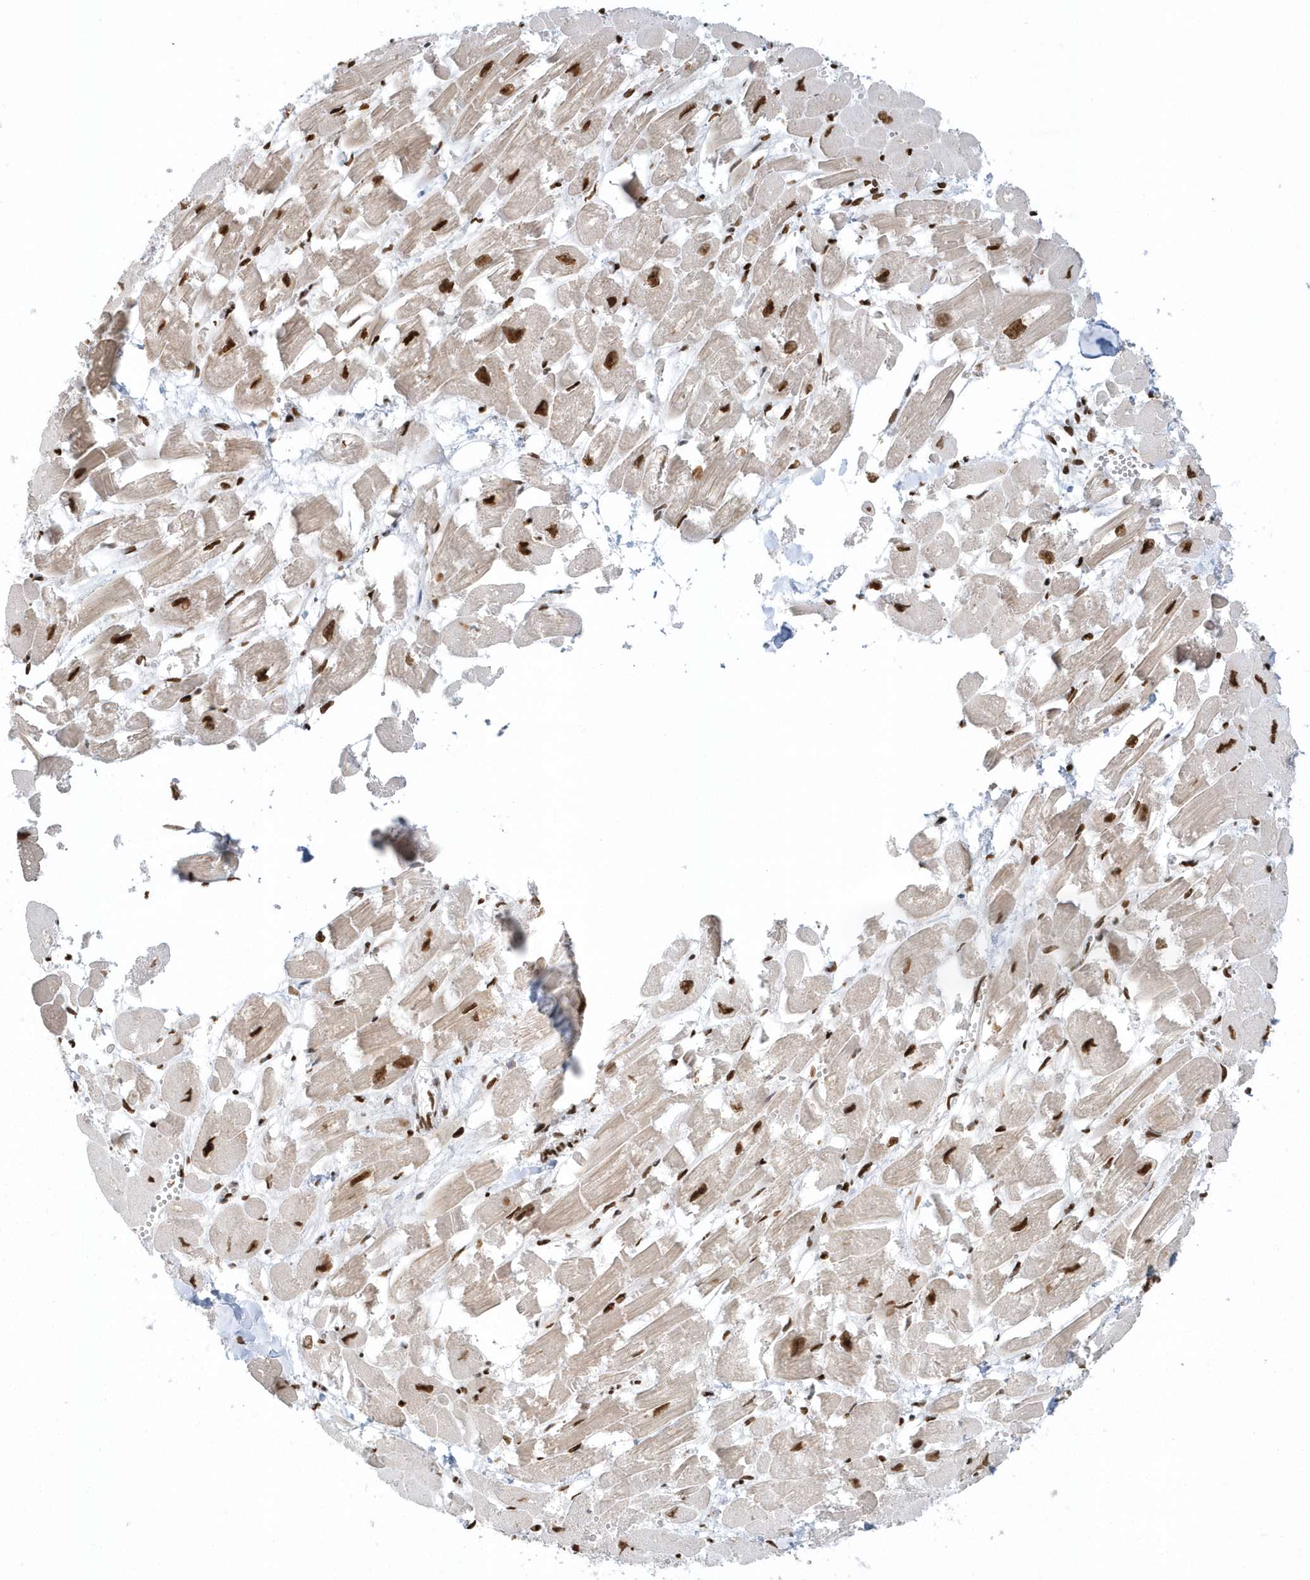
{"staining": {"intensity": "strong", "quantity": "25%-75%", "location": "nuclear"}, "tissue": "heart muscle", "cell_type": "Cardiomyocytes", "image_type": "normal", "snomed": [{"axis": "morphology", "description": "Normal tissue, NOS"}, {"axis": "topography", "description": "Heart"}], "caption": "A micrograph of human heart muscle stained for a protein reveals strong nuclear brown staining in cardiomyocytes.", "gene": "SUMO2", "patient": {"sex": "male", "age": 54}}